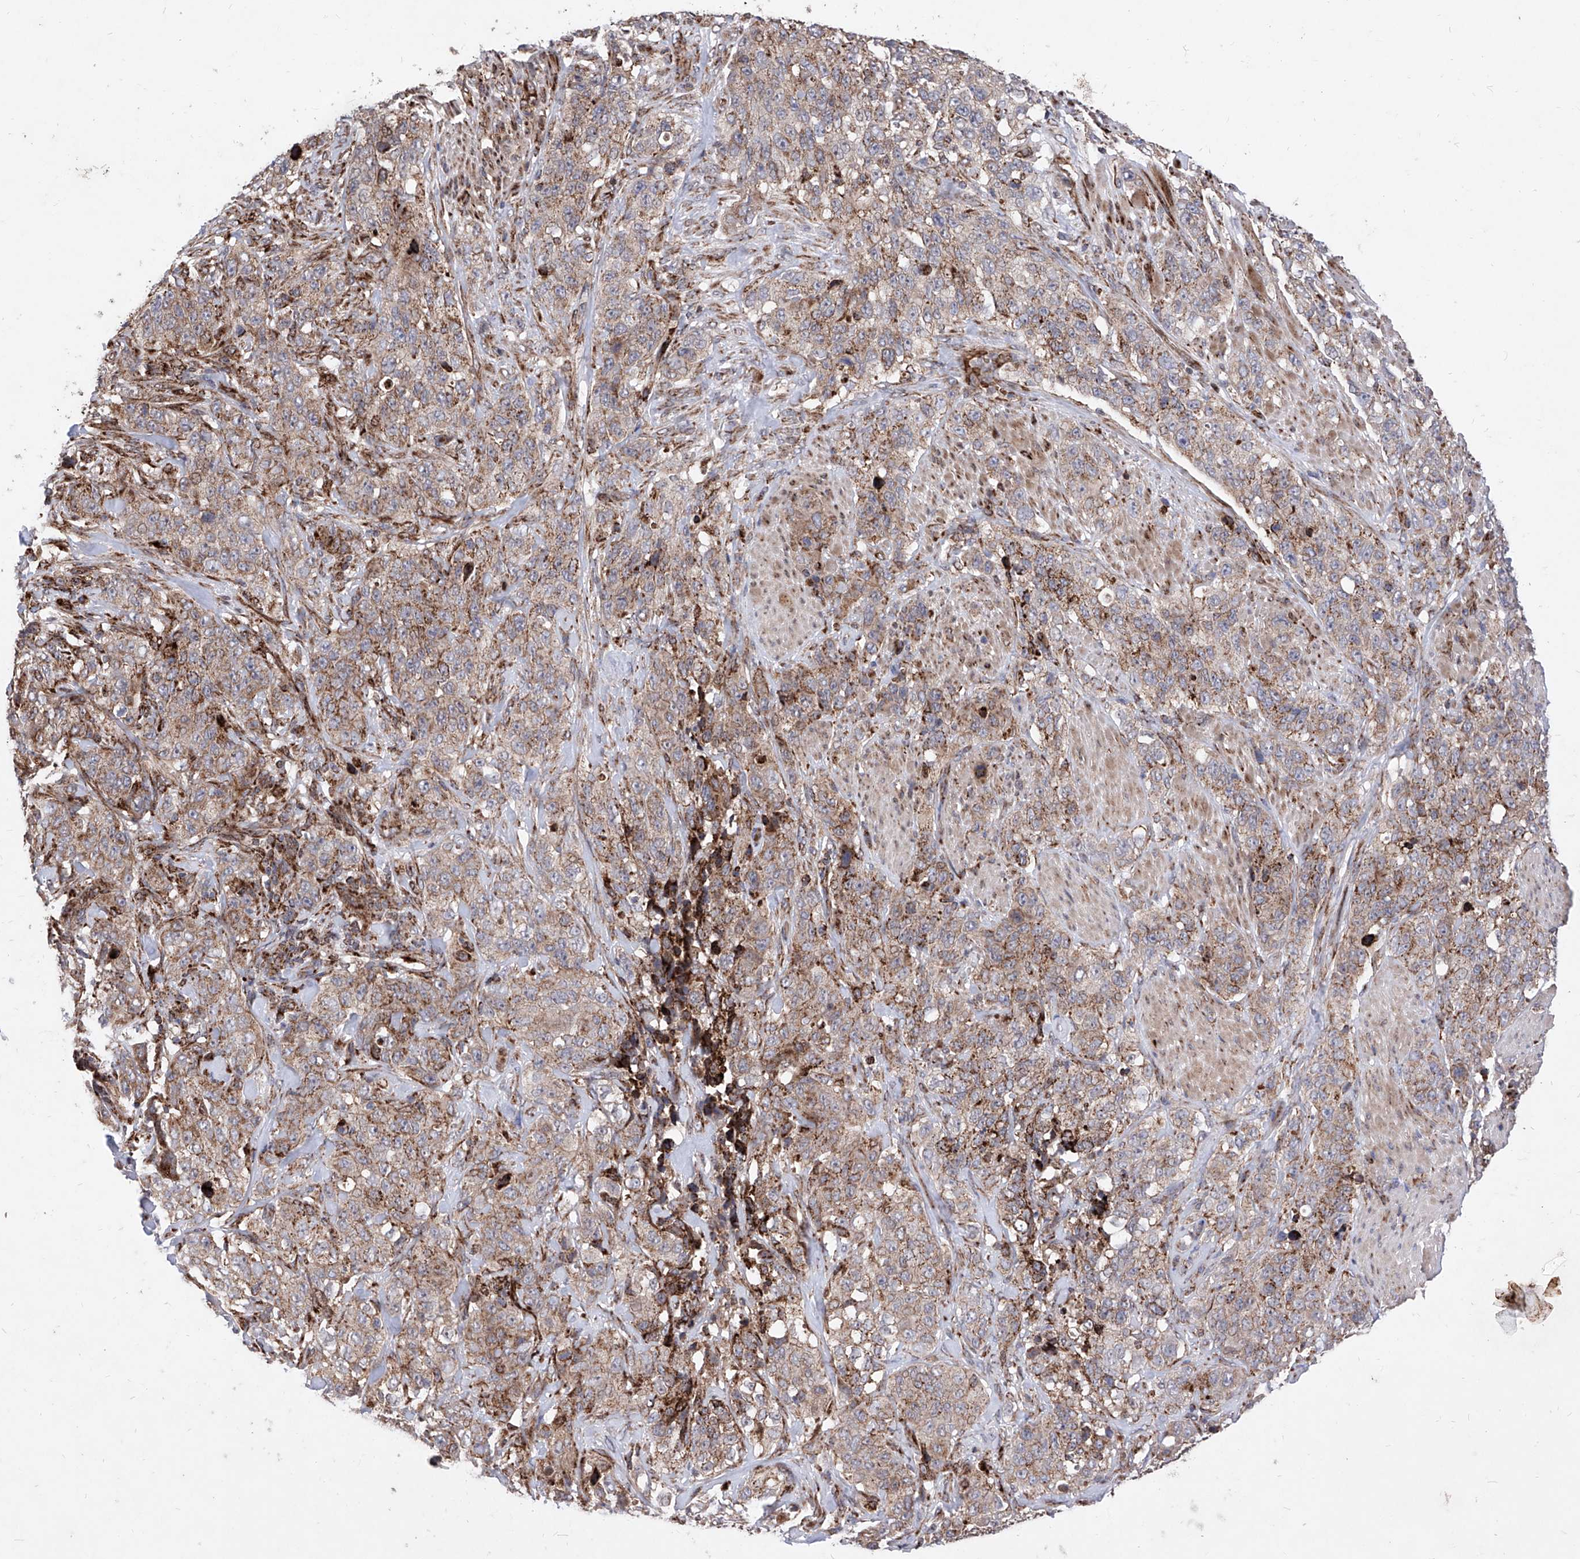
{"staining": {"intensity": "moderate", "quantity": ">75%", "location": "cytoplasmic/membranous"}, "tissue": "stomach cancer", "cell_type": "Tumor cells", "image_type": "cancer", "snomed": [{"axis": "morphology", "description": "Adenocarcinoma, NOS"}, {"axis": "topography", "description": "Stomach"}], "caption": "A micrograph of stomach cancer stained for a protein exhibits moderate cytoplasmic/membranous brown staining in tumor cells.", "gene": "SEMA6A", "patient": {"sex": "male", "age": 48}}